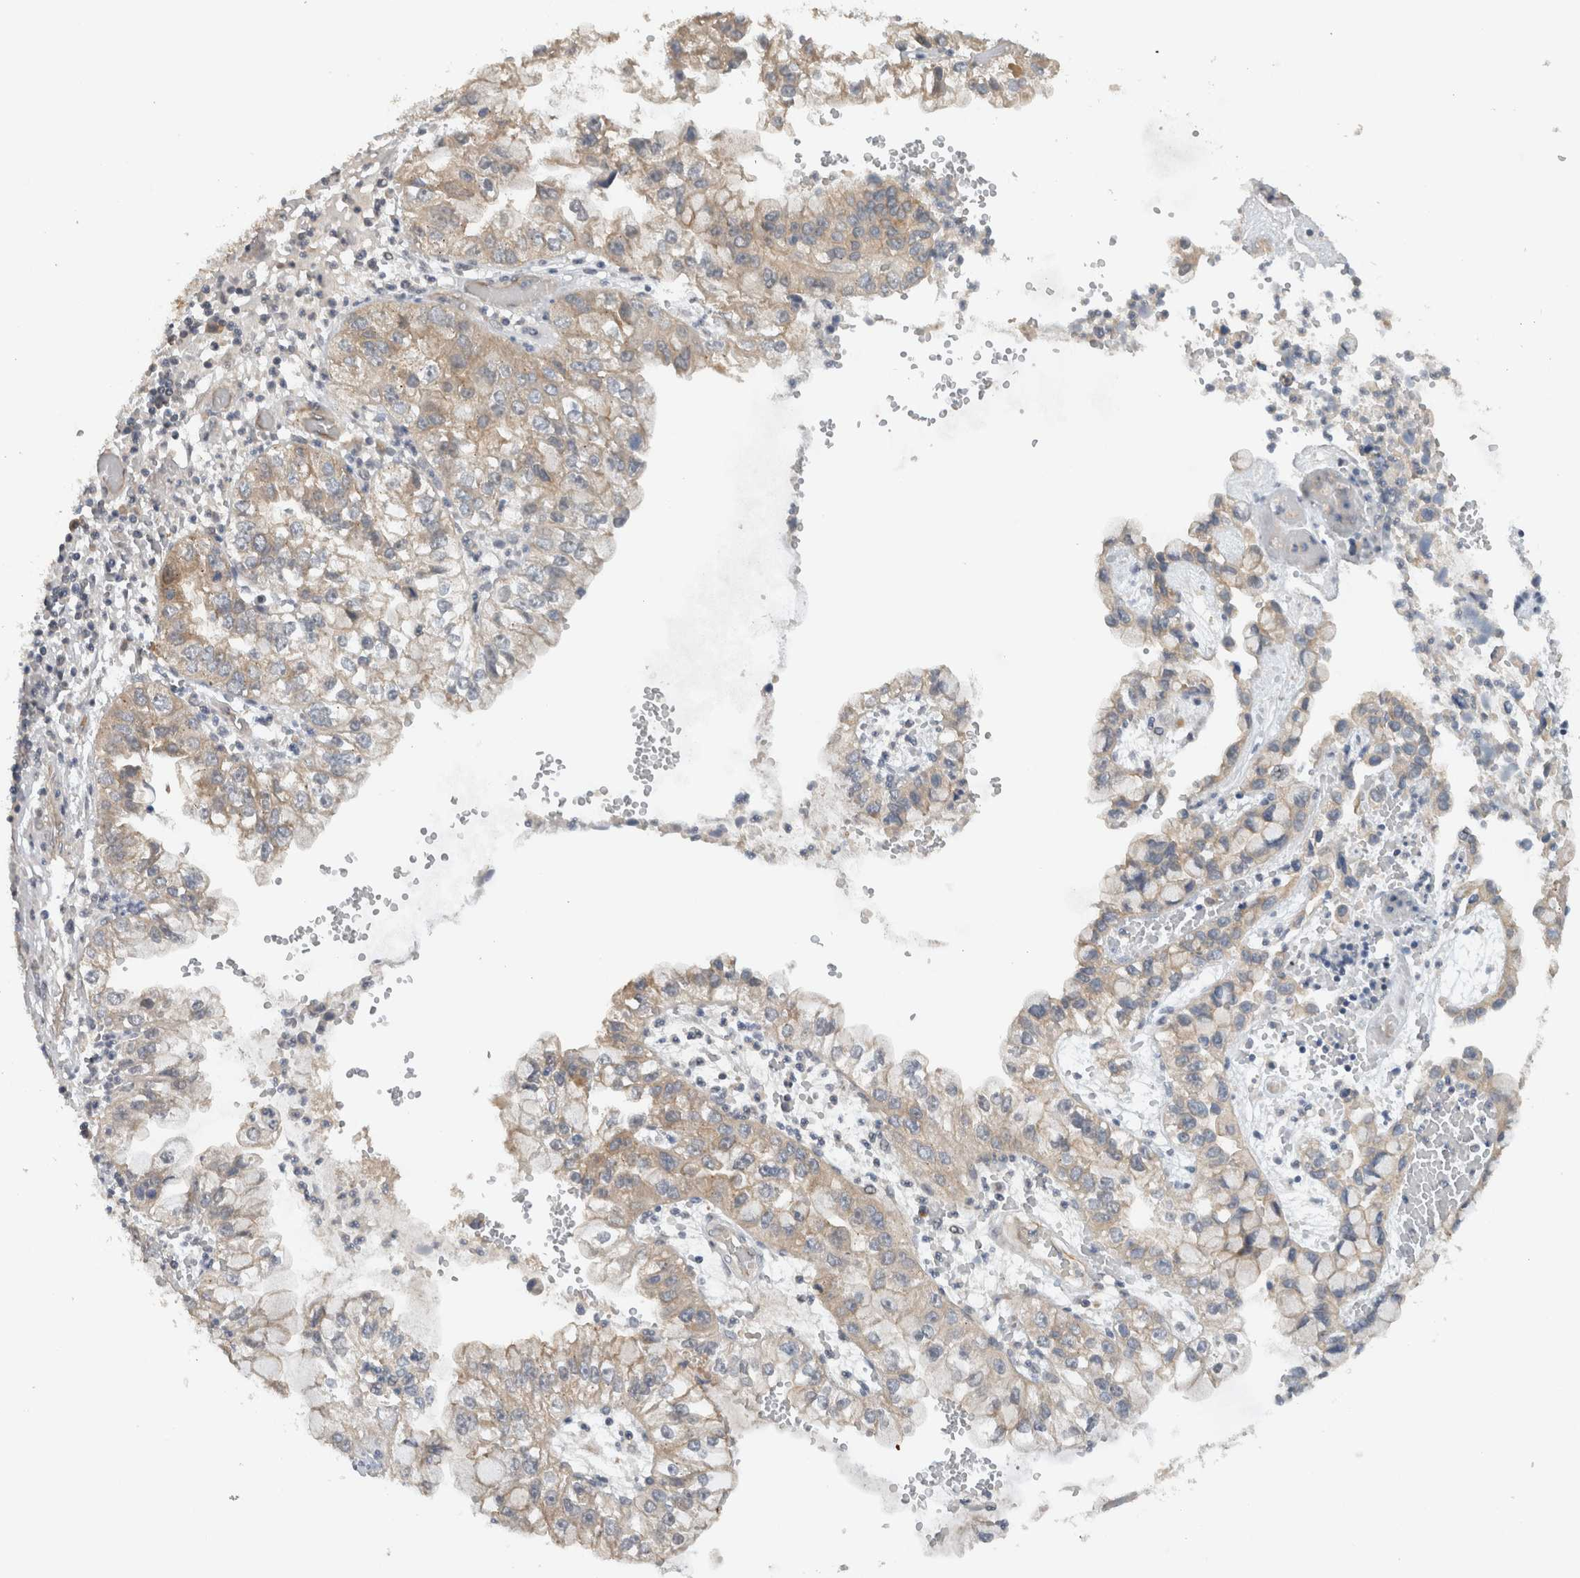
{"staining": {"intensity": "weak", "quantity": "25%-75%", "location": "cytoplasmic/membranous"}, "tissue": "liver cancer", "cell_type": "Tumor cells", "image_type": "cancer", "snomed": [{"axis": "morphology", "description": "Cholangiocarcinoma"}, {"axis": "topography", "description": "Liver"}], "caption": "This is an image of IHC staining of liver cholangiocarcinoma, which shows weak staining in the cytoplasmic/membranous of tumor cells.", "gene": "ERCC6L2", "patient": {"sex": "female", "age": 79}}